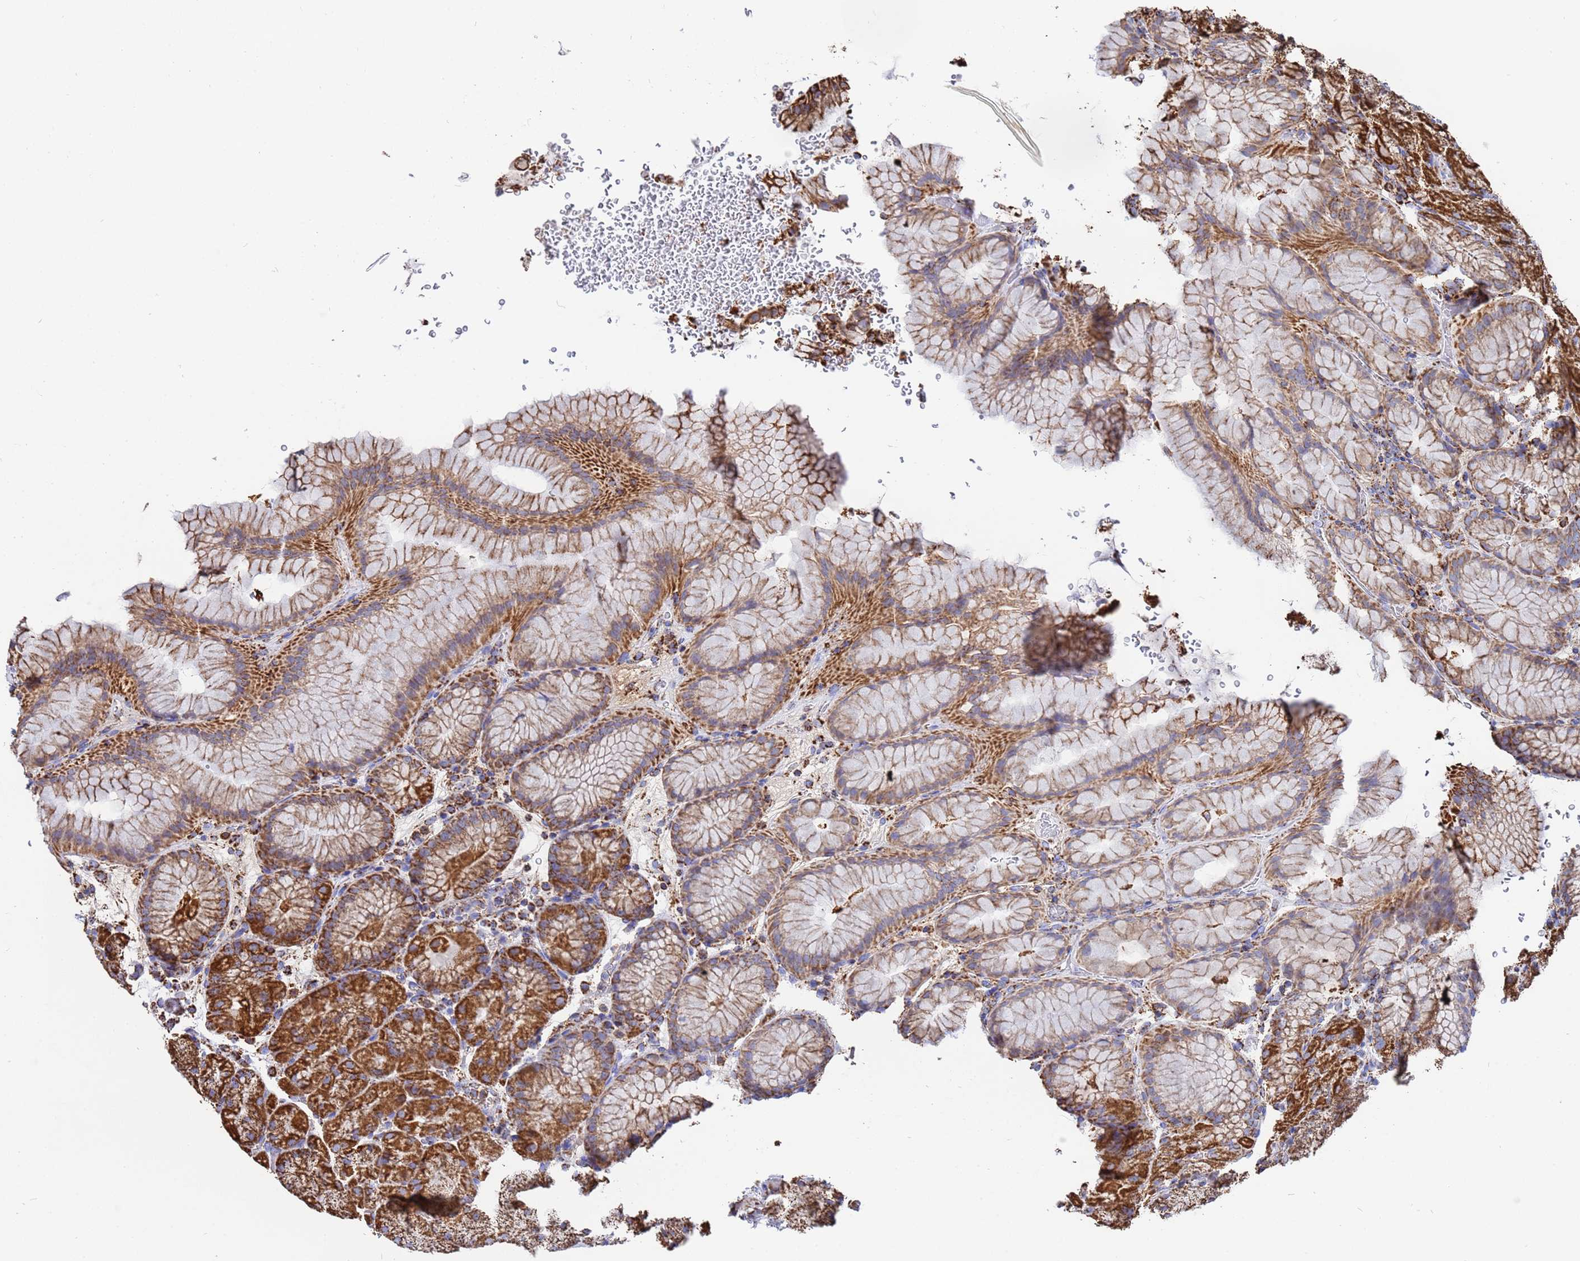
{"staining": {"intensity": "strong", "quantity": ">75%", "location": "cytoplasmic/membranous"}, "tissue": "stomach", "cell_type": "Glandular cells", "image_type": "normal", "snomed": [{"axis": "morphology", "description": "Normal tissue, NOS"}, {"axis": "topography", "description": "Stomach, upper"}, {"axis": "topography", "description": "Stomach, lower"}], "caption": "Immunohistochemical staining of benign stomach shows strong cytoplasmic/membranous protein positivity in approximately >75% of glandular cells.", "gene": "GLUD1", "patient": {"sex": "male", "age": 67}}